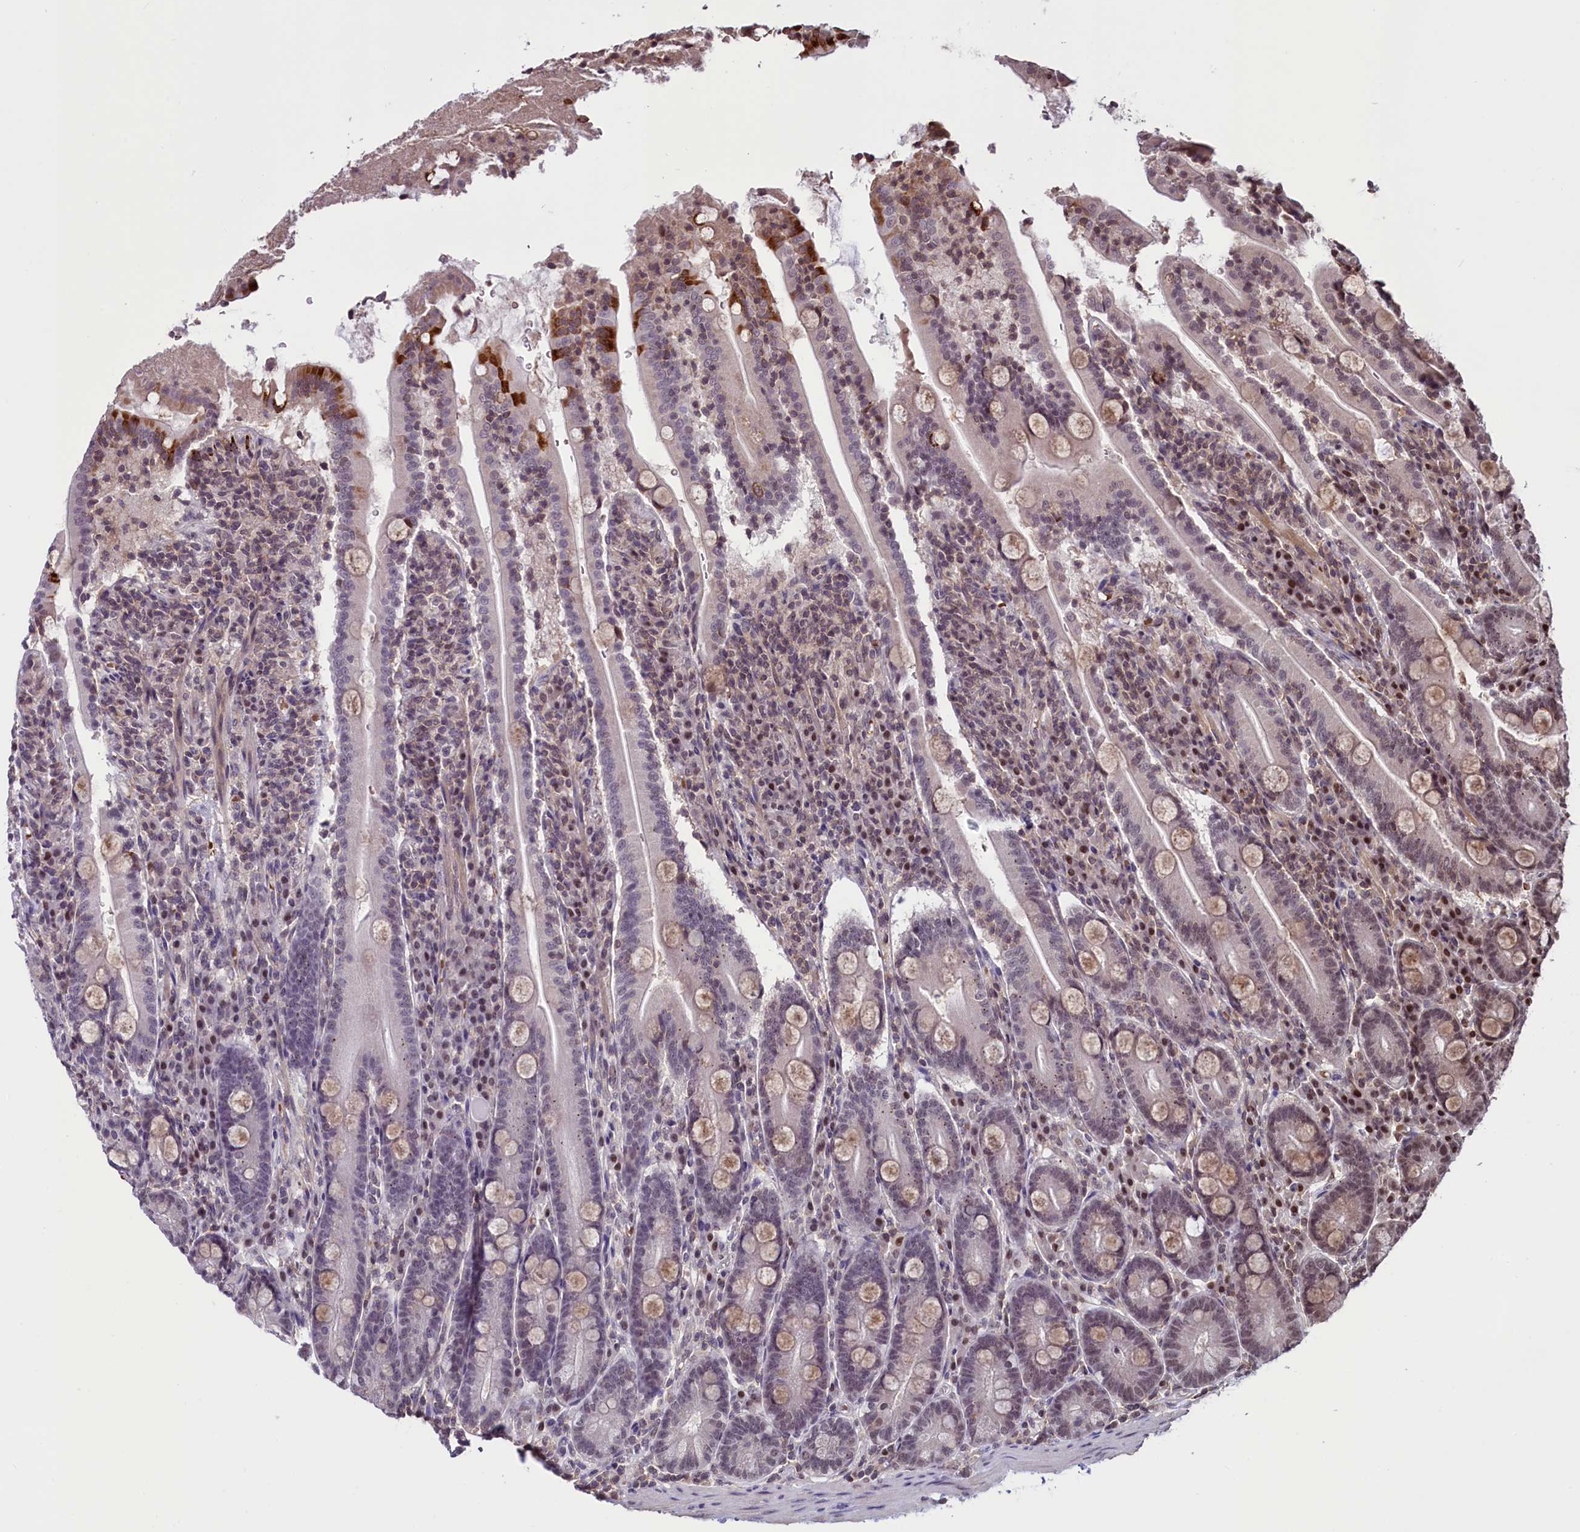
{"staining": {"intensity": "moderate", "quantity": "<25%", "location": "cytoplasmic/membranous,nuclear"}, "tissue": "duodenum", "cell_type": "Glandular cells", "image_type": "normal", "snomed": [{"axis": "morphology", "description": "Normal tissue, NOS"}, {"axis": "topography", "description": "Duodenum"}], "caption": "Protein analysis of unremarkable duodenum reveals moderate cytoplasmic/membranous,nuclear expression in approximately <25% of glandular cells. (brown staining indicates protein expression, while blue staining denotes nuclei).", "gene": "SHFL", "patient": {"sex": "male", "age": 35}}